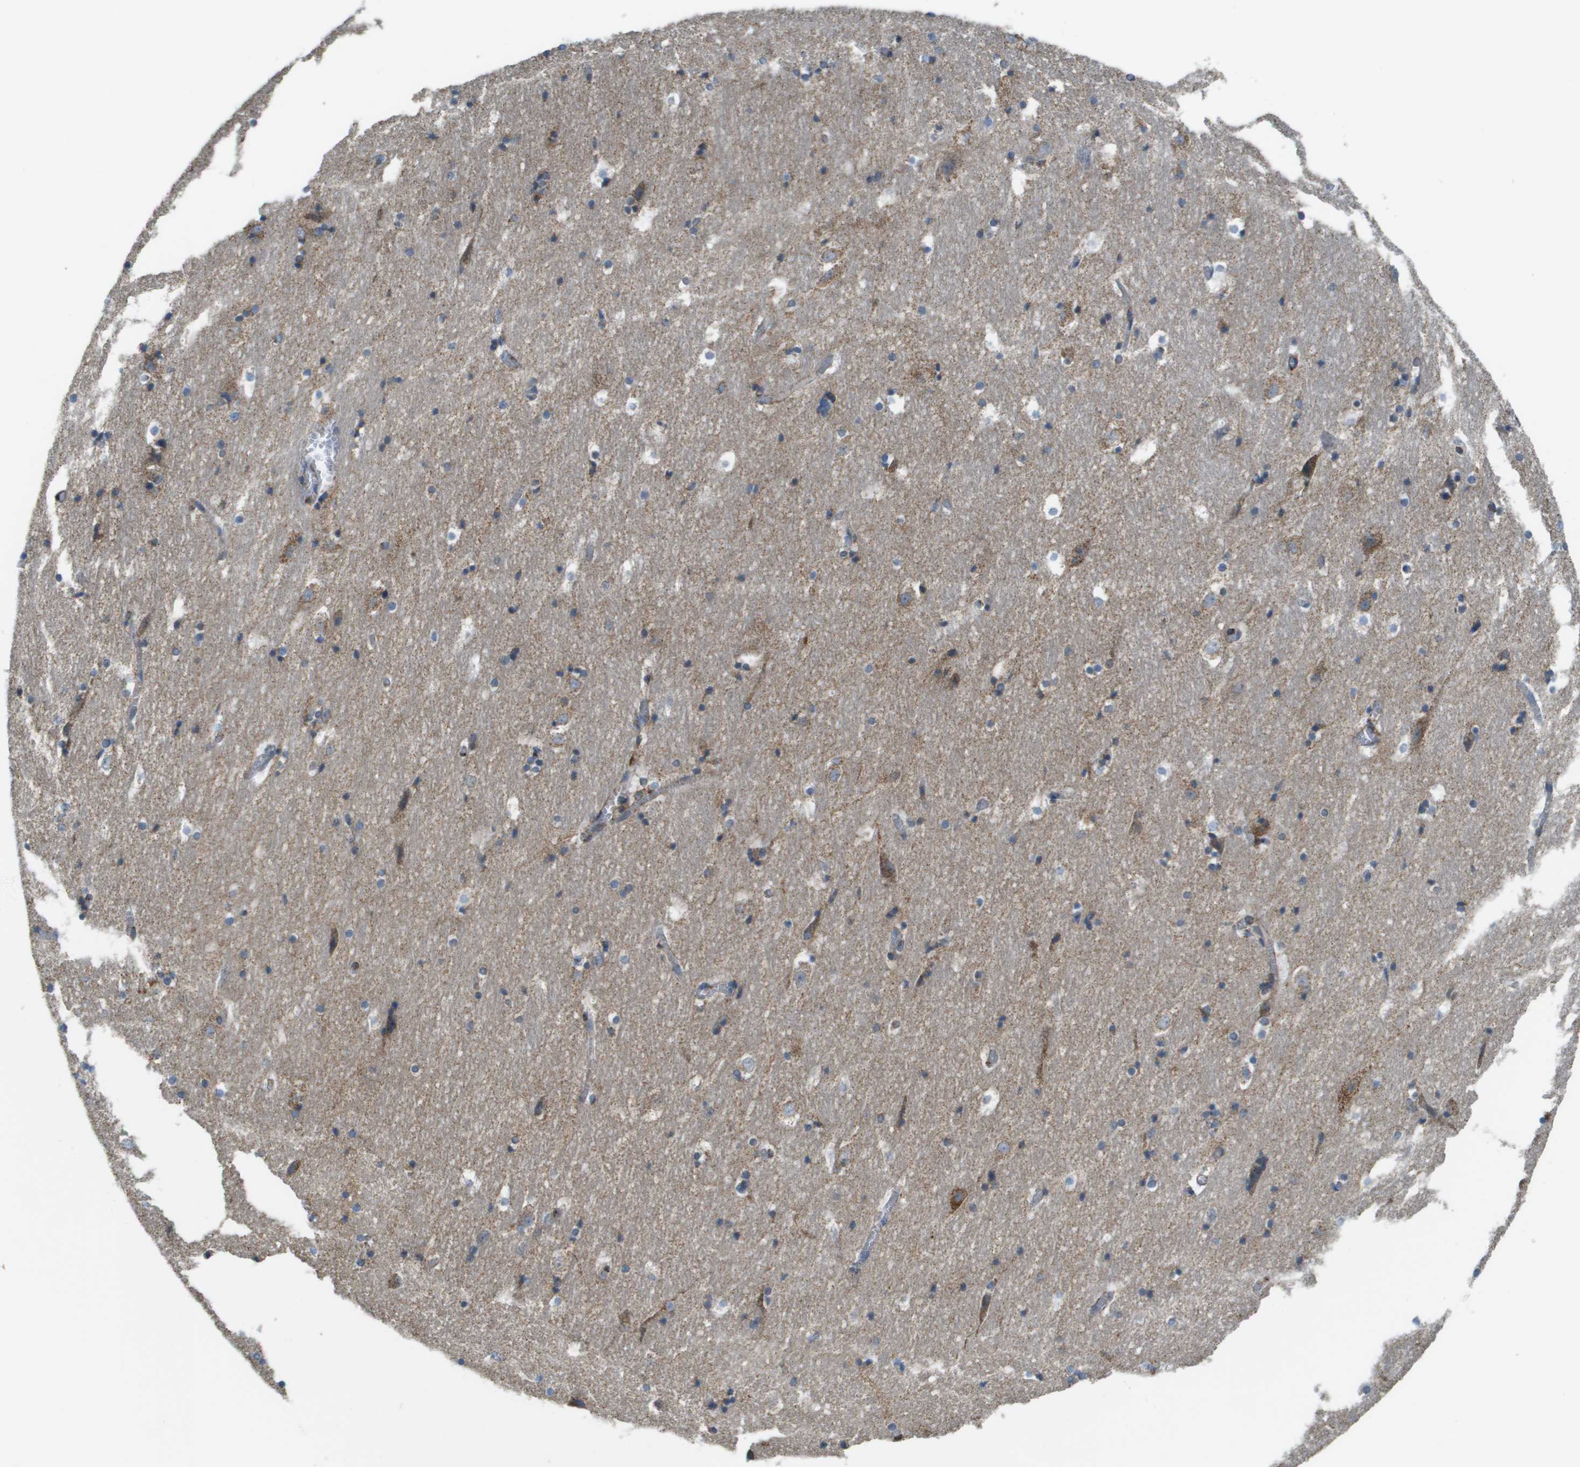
{"staining": {"intensity": "moderate", "quantity": "<25%", "location": "cytoplasmic/membranous"}, "tissue": "hippocampus", "cell_type": "Glial cells", "image_type": "normal", "snomed": [{"axis": "morphology", "description": "Normal tissue, NOS"}, {"axis": "topography", "description": "Hippocampus"}], "caption": "Immunohistochemical staining of unremarkable hippocampus displays moderate cytoplasmic/membranous protein positivity in approximately <25% of glial cells. (brown staining indicates protein expression, while blue staining denotes nuclei).", "gene": "TAOK3", "patient": {"sex": "male", "age": 45}}